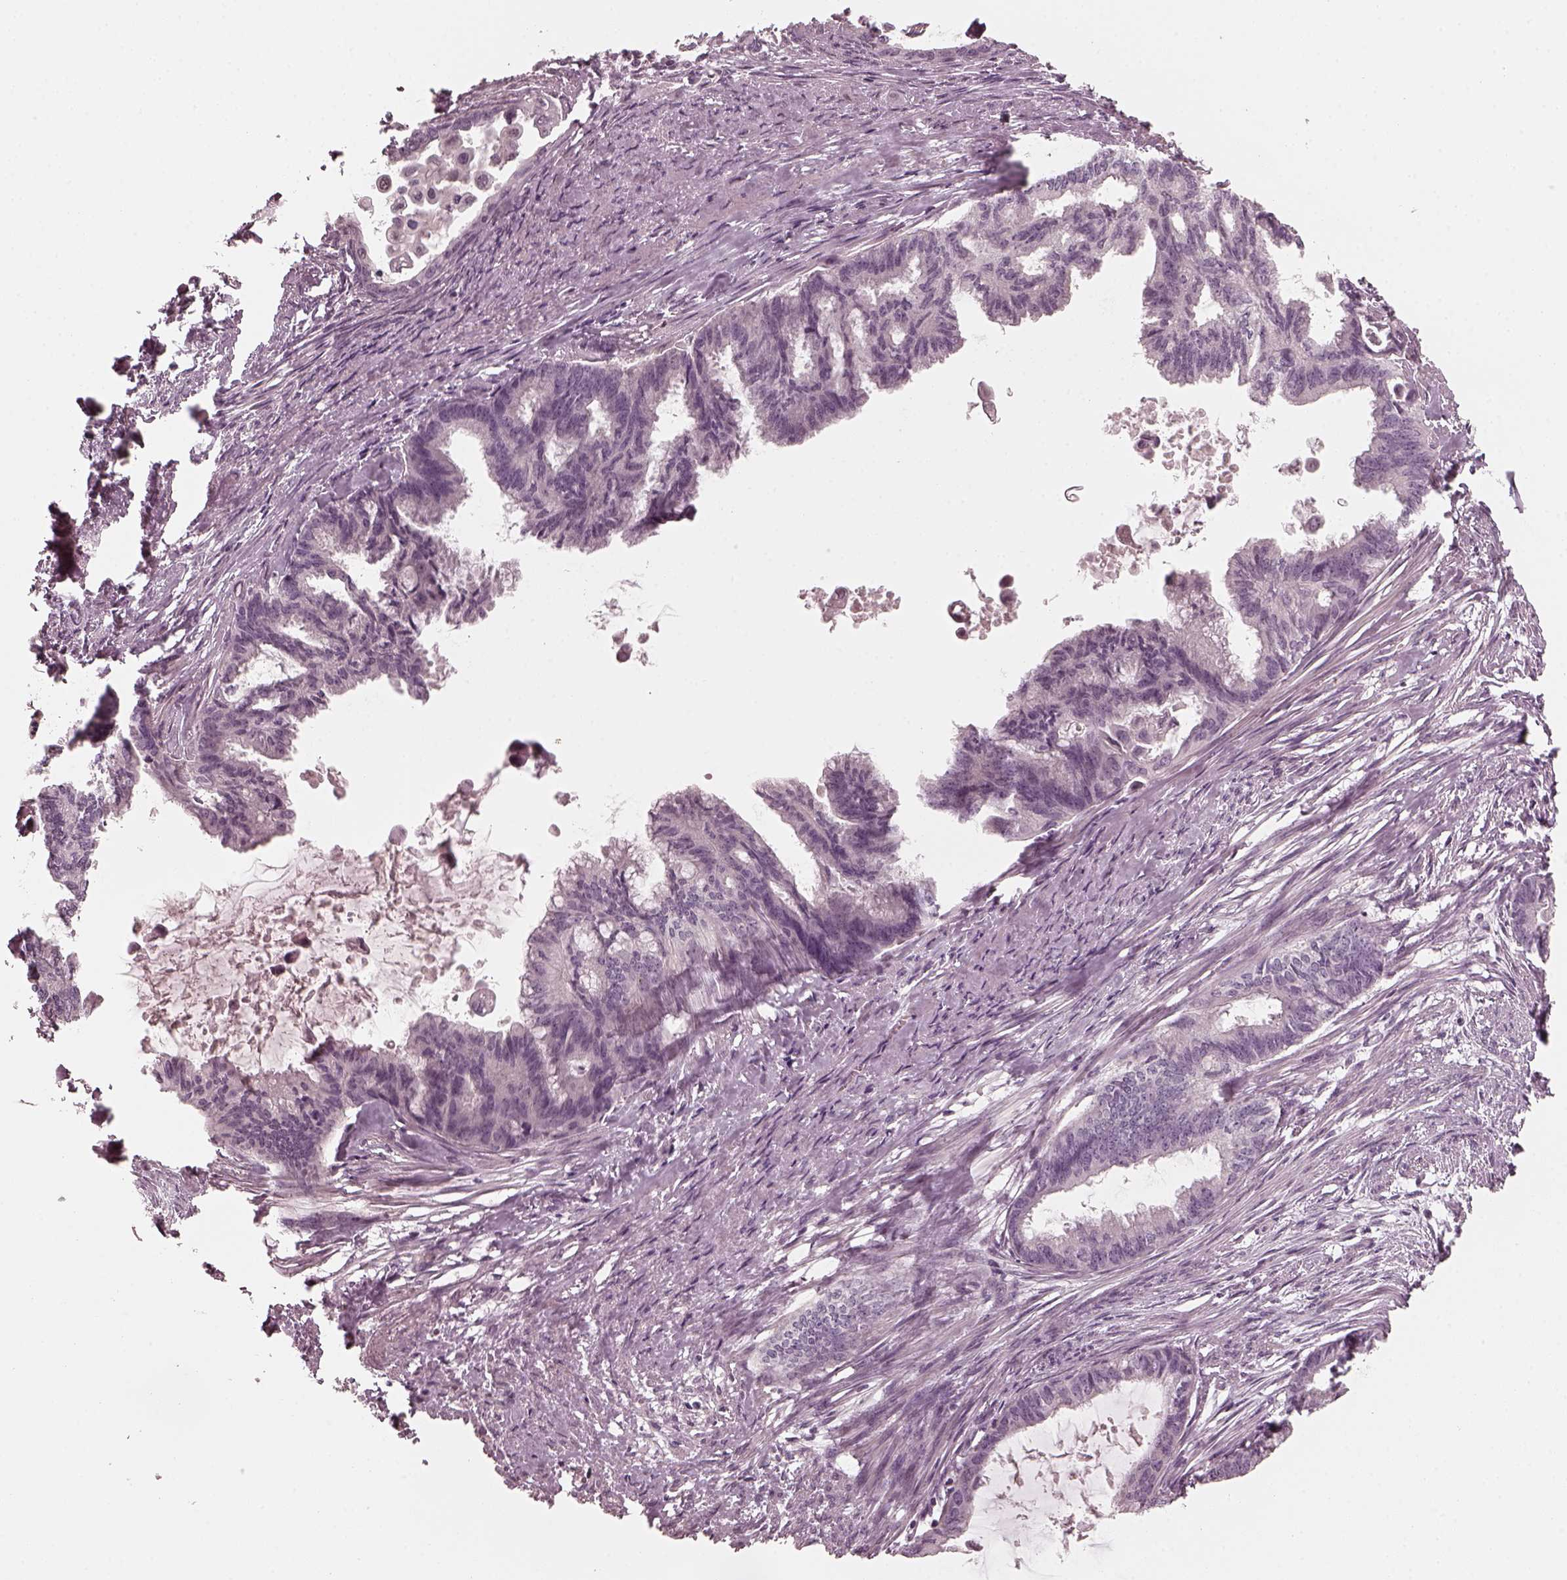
{"staining": {"intensity": "negative", "quantity": "none", "location": "none"}, "tissue": "endometrial cancer", "cell_type": "Tumor cells", "image_type": "cancer", "snomed": [{"axis": "morphology", "description": "Adenocarcinoma, NOS"}, {"axis": "topography", "description": "Endometrium"}], "caption": "Immunohistochemistry histopathology image of human adenocarcinoma (endometrial) stained for a protein (brown), which displays no positivity in tumor cells.", "gene": "CHIT1", "patient": {"sex": "female", "age": 86}}